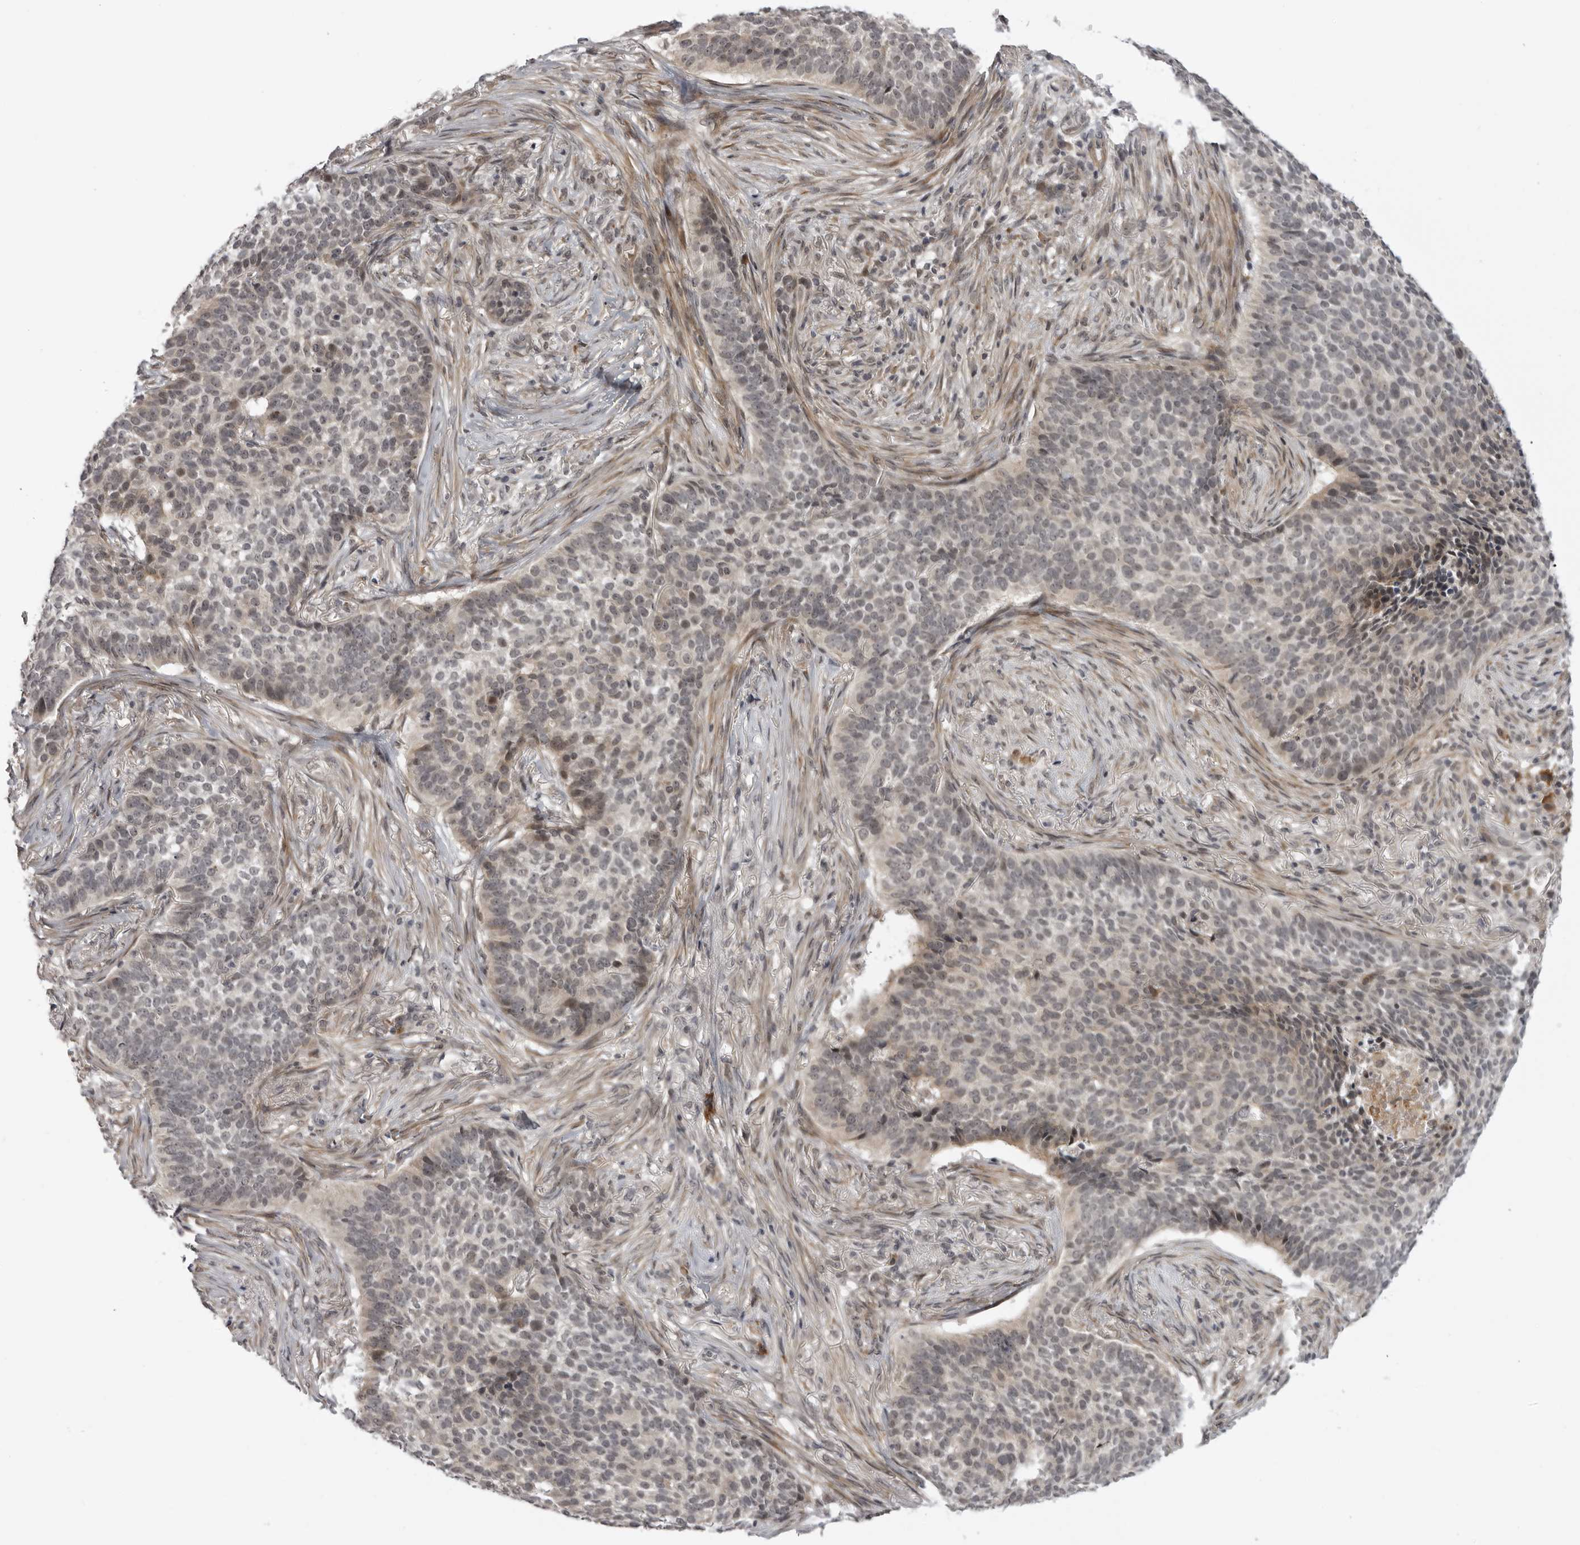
{"staining": {"intensity": "weak", "quantity": ">75%", "location": "nuclear"}, "tissue": "skin cancer", "cell_type": "Tumor cells", "image_type": "cancer", "snomed": [{"axis": "morphology", "description": "Basal cell carcinoma"}, {"axis": "topography", "description": "Skin"}], "caption": "Tumor cells exhibit weak nuclear staining in approximately >75% of cells in basal cell carcinoma (skin).", "gene": "ALPK2", "patient": {"sex": "male", "age": 85}}